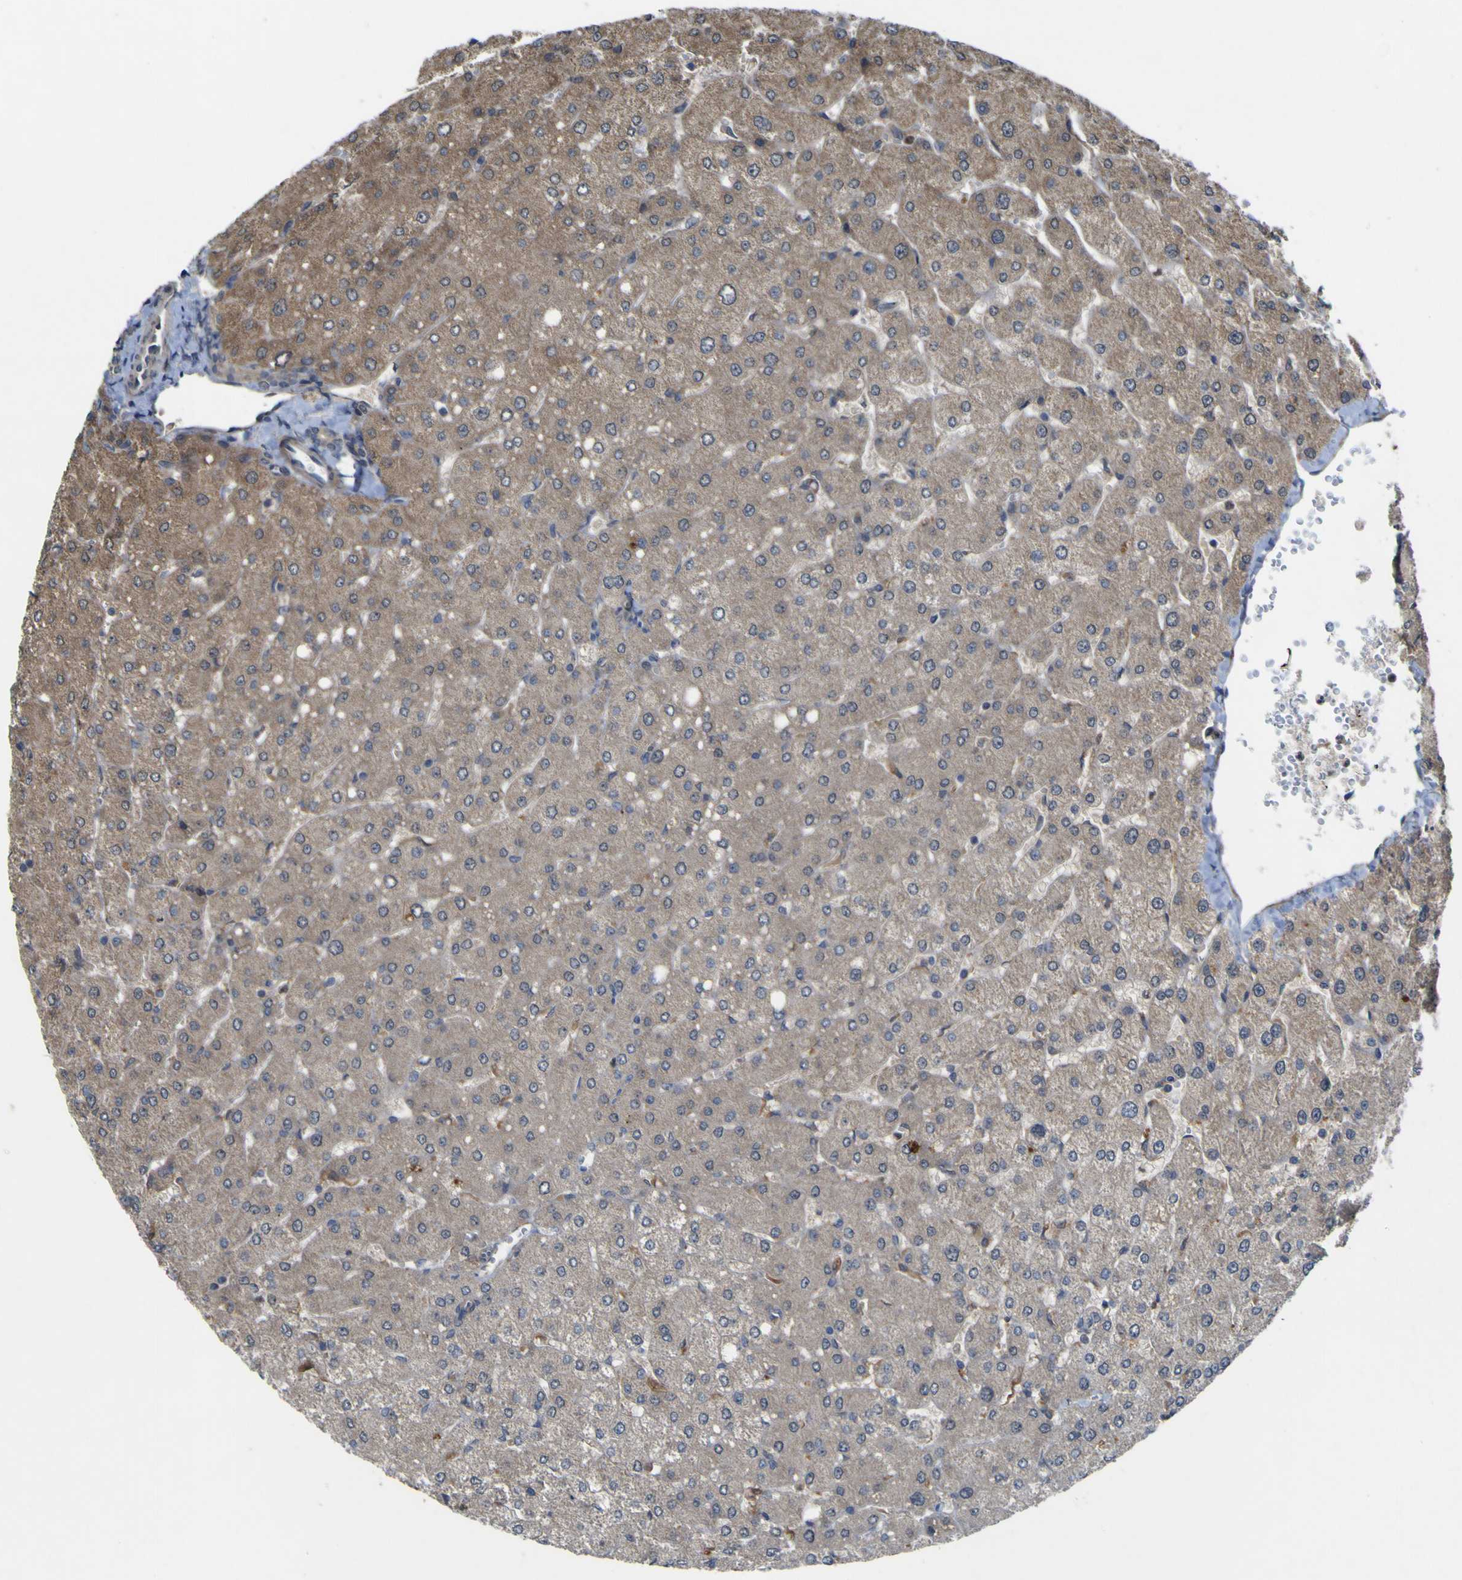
{"staining": {"intensity": "weak", "quantity": "<25%", "location": "cytoplasmic/membranous"}, "tissue": "liver", "cell_type": "Cholangiocytes", "image_type": "normal", "snomed": [{"axis": "morphology", "description": "Normal tissue, NOS"}, {"axis": "topography", "description": "Liver"}], "caption": "Cholangiocytes show no significant protein staining in normal liver.", "gene": "IRAK2", "patient": {"sex": "male", "age": 55}}